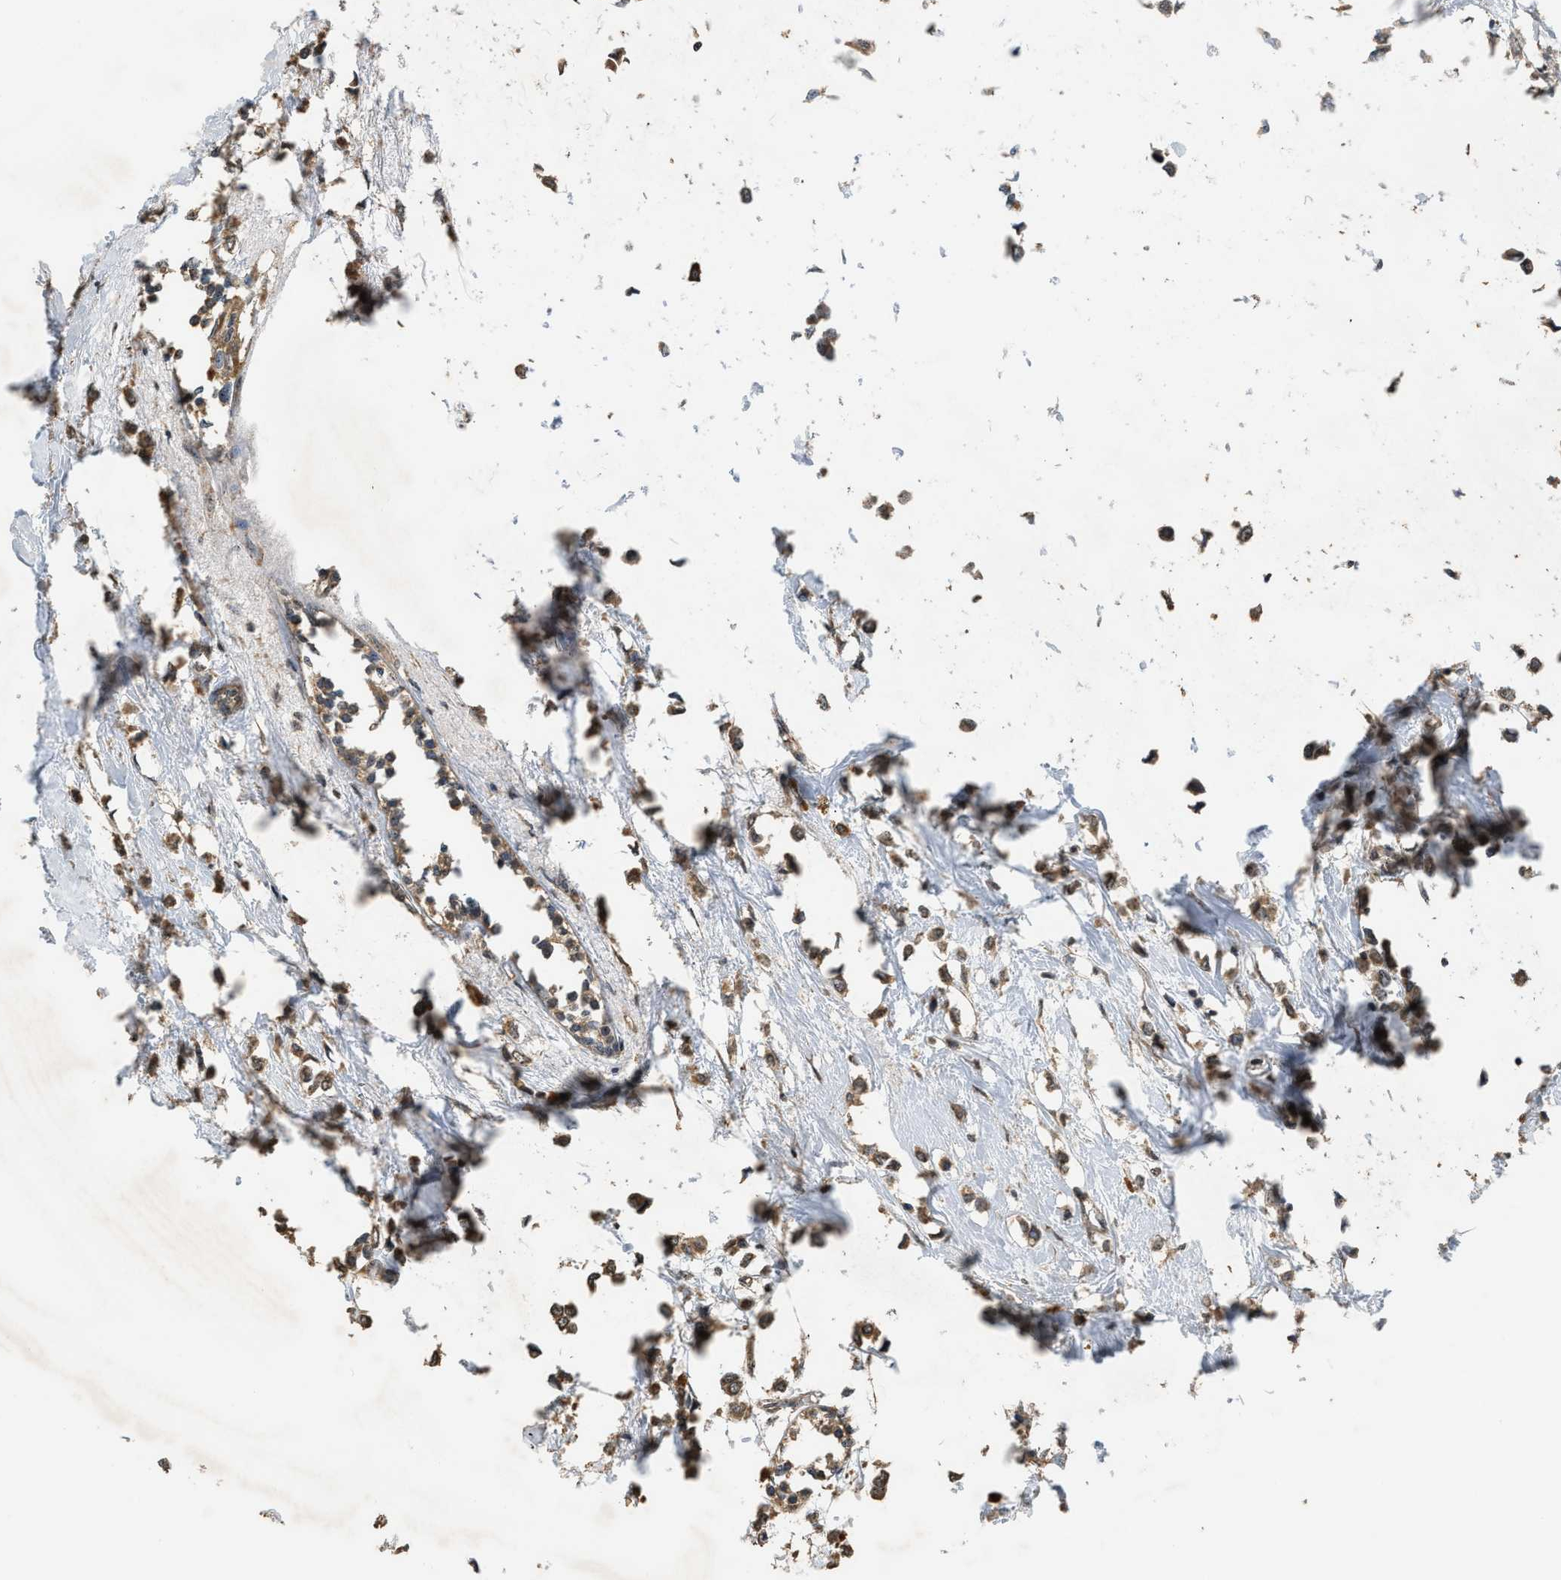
{"staining": {"intensity": "moderate", "quantity": ">75%", "location": "cytoplasmic/membranous"}, "tissue": "breast cancer", "cell_type": "Tumor cells", "image_type": "cancer", "snomed": [{"axis": "morphology", "description": "Lobular carcinoma"}, {"axis": "topography", "description": "Breast"}], "caption": "This histopathology image reveals breast cancer stained with immunohistochemistry (IHC) to label a protein in brown. The cytoplasmic/membranous of tumor cells show moderate positivity for the protein. Nuclei are counter-stained blue.", "gene": "DENND6B", "patient": {"sex": "female", "age": 51}}